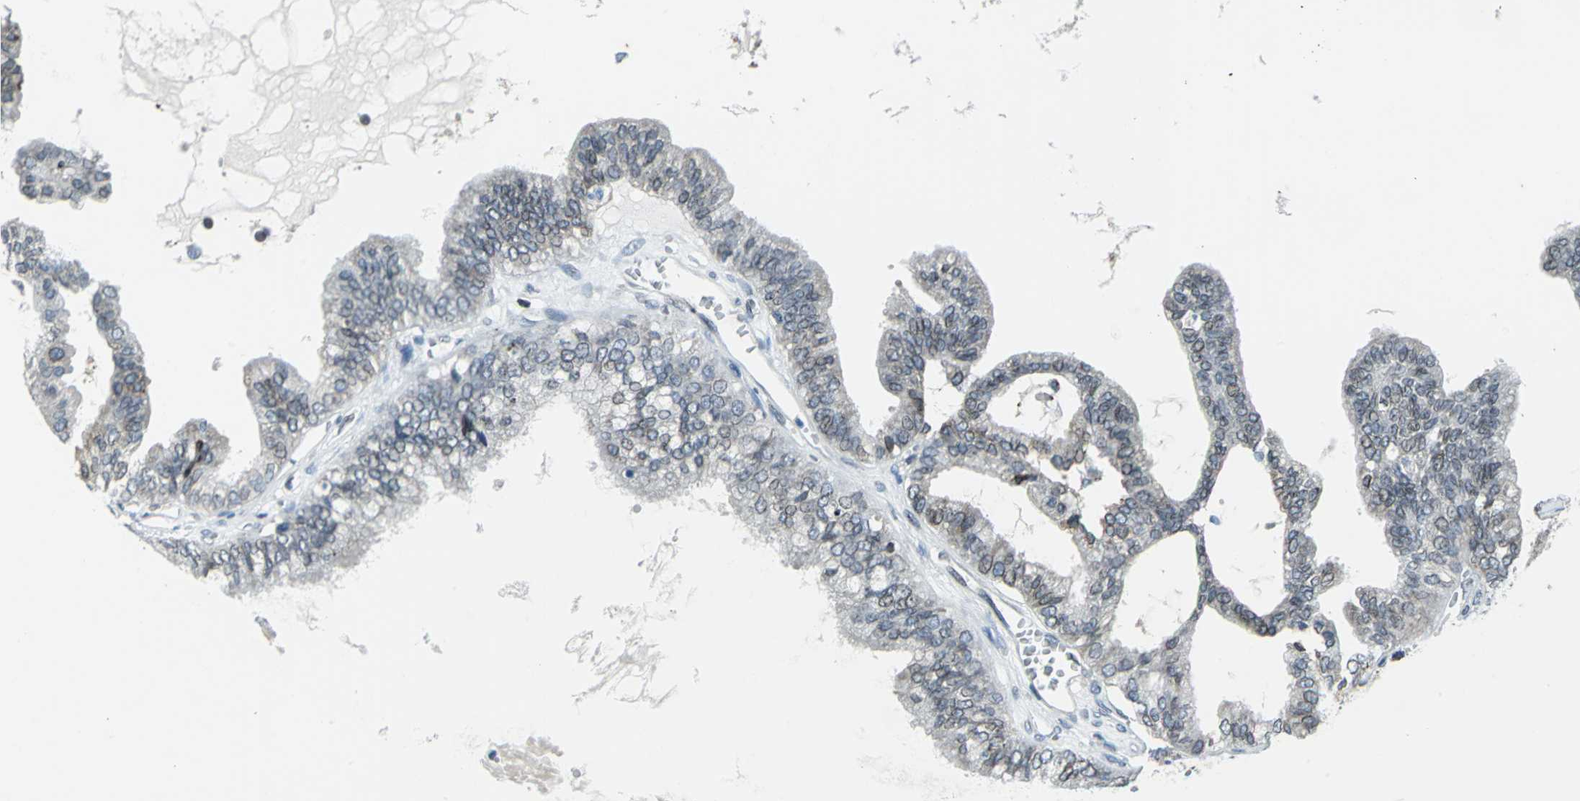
{"staining": {"intensity": "weak", "quantity": "25%-75%", "location": "cytoplasmic/membranous,nuclear"}, "tissue": "ovarian cancer", "cell_type": "Tumor cells", "image_type": "cancer", "snomed": [{"axis": "morphology", "description": "Carcinoma, NOS"}, {"axis": "morphology", "description": "Carcinoma, endometroid"}, {"axis": "topography", "description": "Ovary"}], "caption": "Carcinoma (ovarian) stained for a protein displays weak cytoplasmic/membranous and nuclear positivity in tumor cells.", "gene": "SNUPN", "patient": {"sex": "female", "age": 50}}